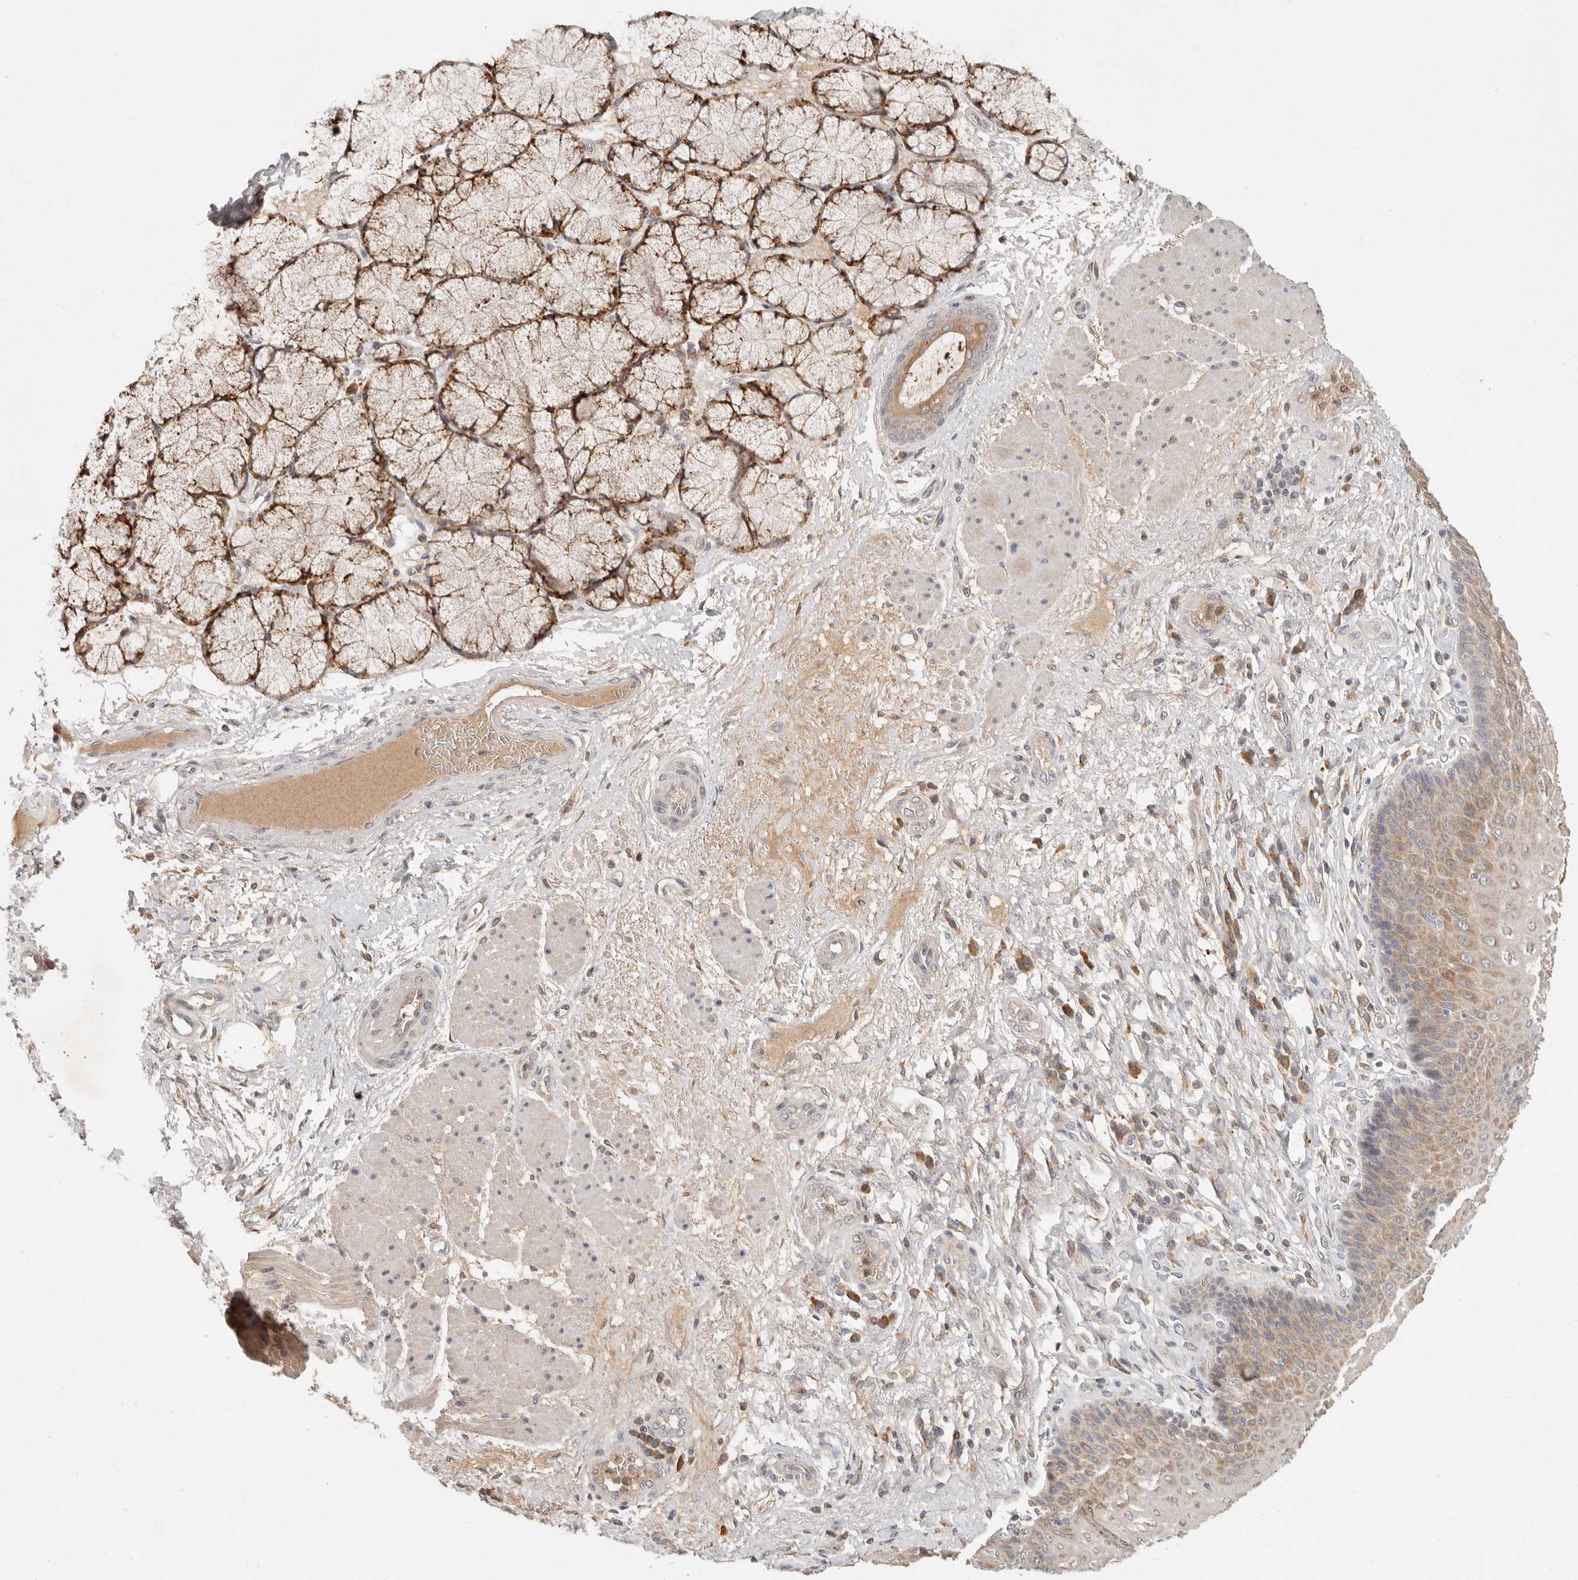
{"staining": {"intensity": "moderate", "quantity": ">75%", "location": "cytoplasmic/membranous"}, "tissue": "esophagus", "cell_type": "Squamous epithelial cells", "image_type": "normal", "snomed": [{"axis": "morphology", "description": "Normal tissue, NOS"}, {"axis": "topography", "description": "Esophagus"}], "caption": "Immunohistochemistry (IHC) histopathology image of unremarkable esophagus: human esophagus stained using IHC reveals medium levels of moderate protein expression localized specifically in the cytoplasmic/membranous of squamous epithelial cells, appearing as a cytoplasmic/membranous brown color.", "gene": "ARHGEF10L", "patient": {"sex": "male", "age": 54}}